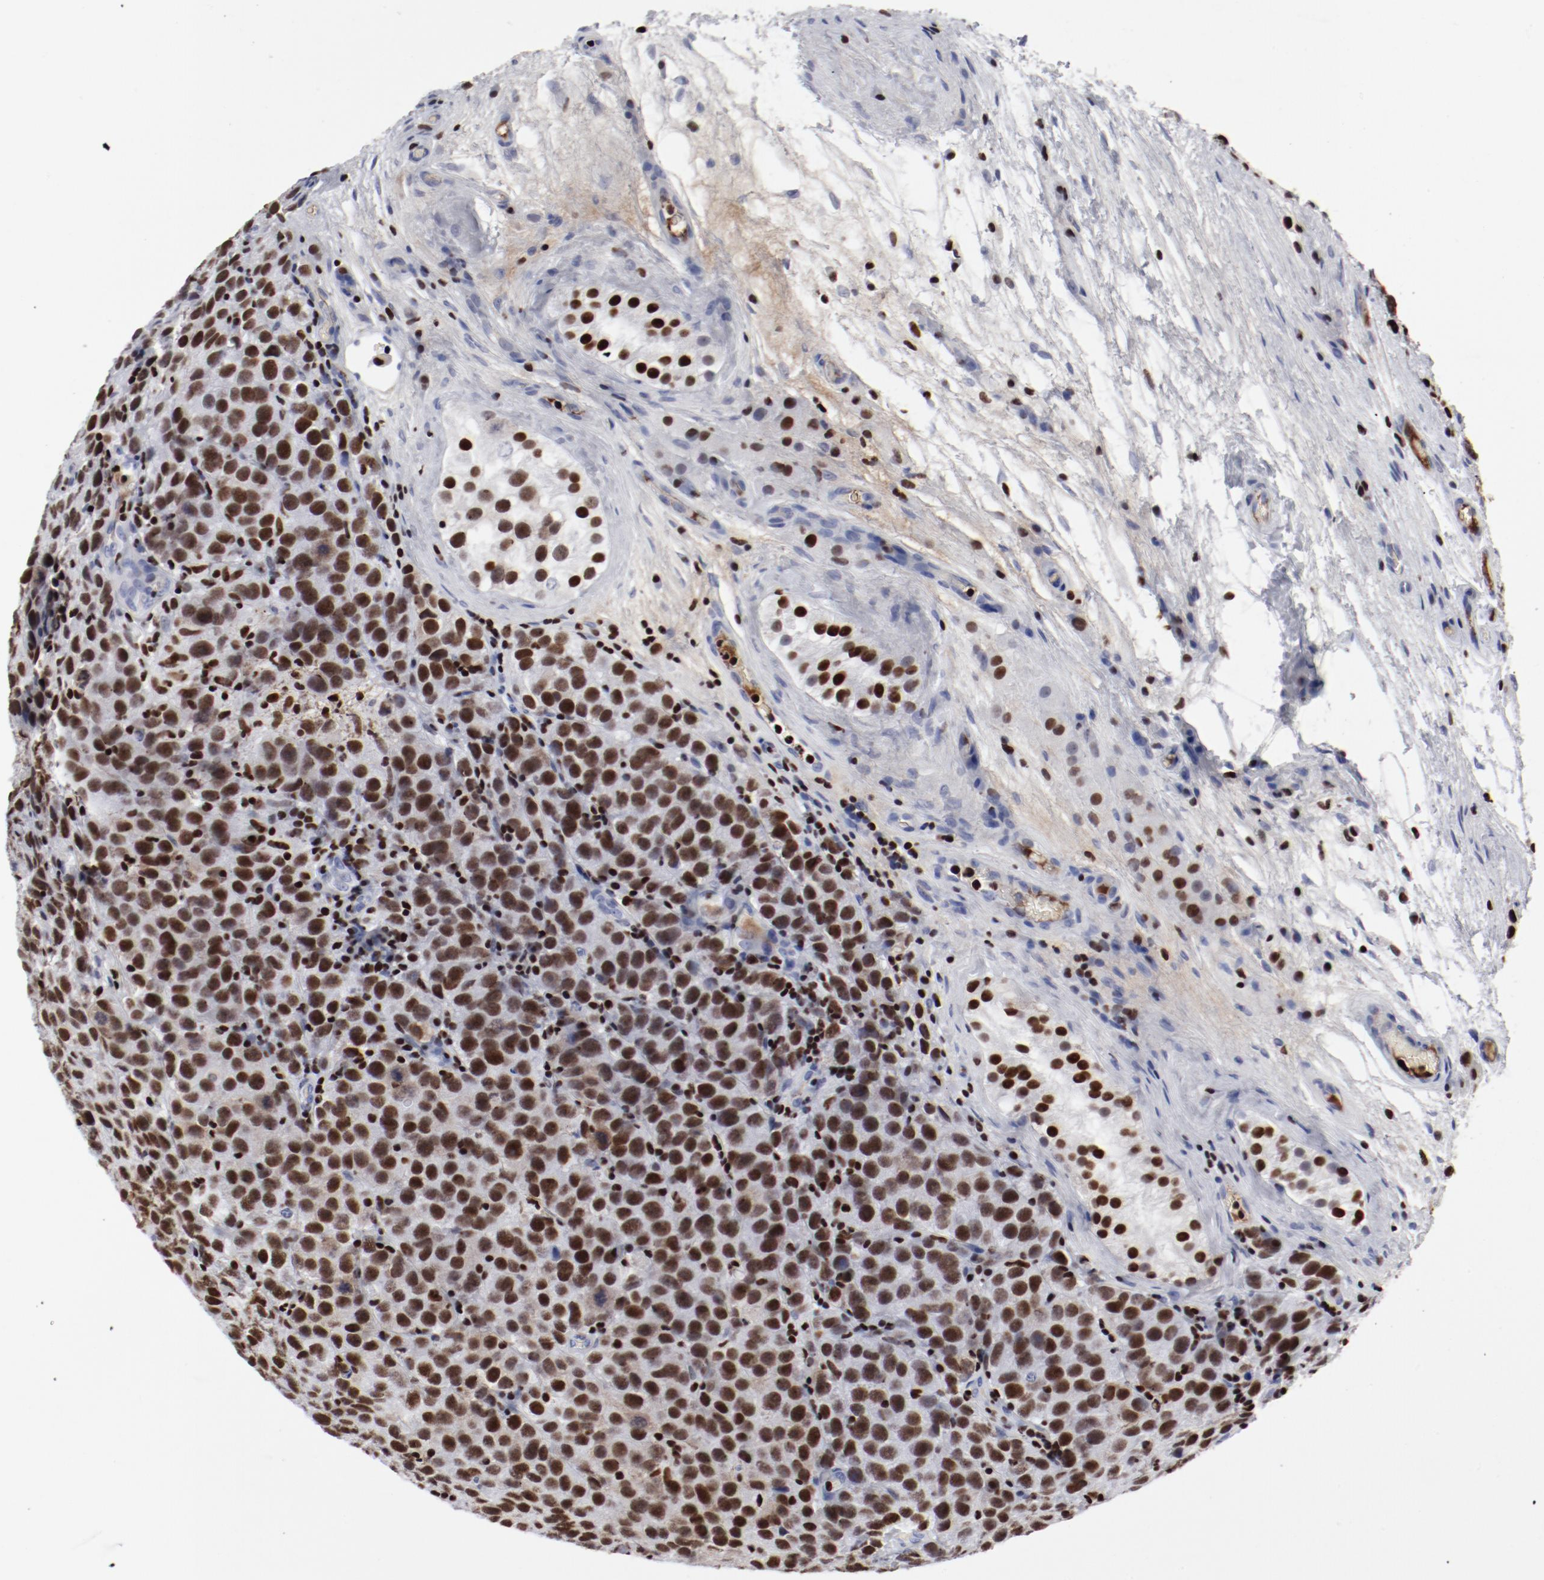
{"staining": {"intensity": "moderate", "quantity": ">75%", "location": "cytoplasmic/membranous,nuclear"}, "tissue": "testis cancer", "cell_type": "Tumor cells", "image_type": "cancer", "snomed": [{"axis": "morphology", "description": "Seminoma, NOS"}, {"axis": "topography", "description": "Testis"}], "caption": "High-power microscopy captured an immunohistochemistry (IHC) histopathology image of testis seminoma, revealing moderate cytoplasmic/membranous and nuclear staining in approximately >75% of tumor cells. (Brightfield microscopy of DAB IHC at high magnification).", "gene": "SMARCC2", "patient": {"sex": "male", "age": 52}}